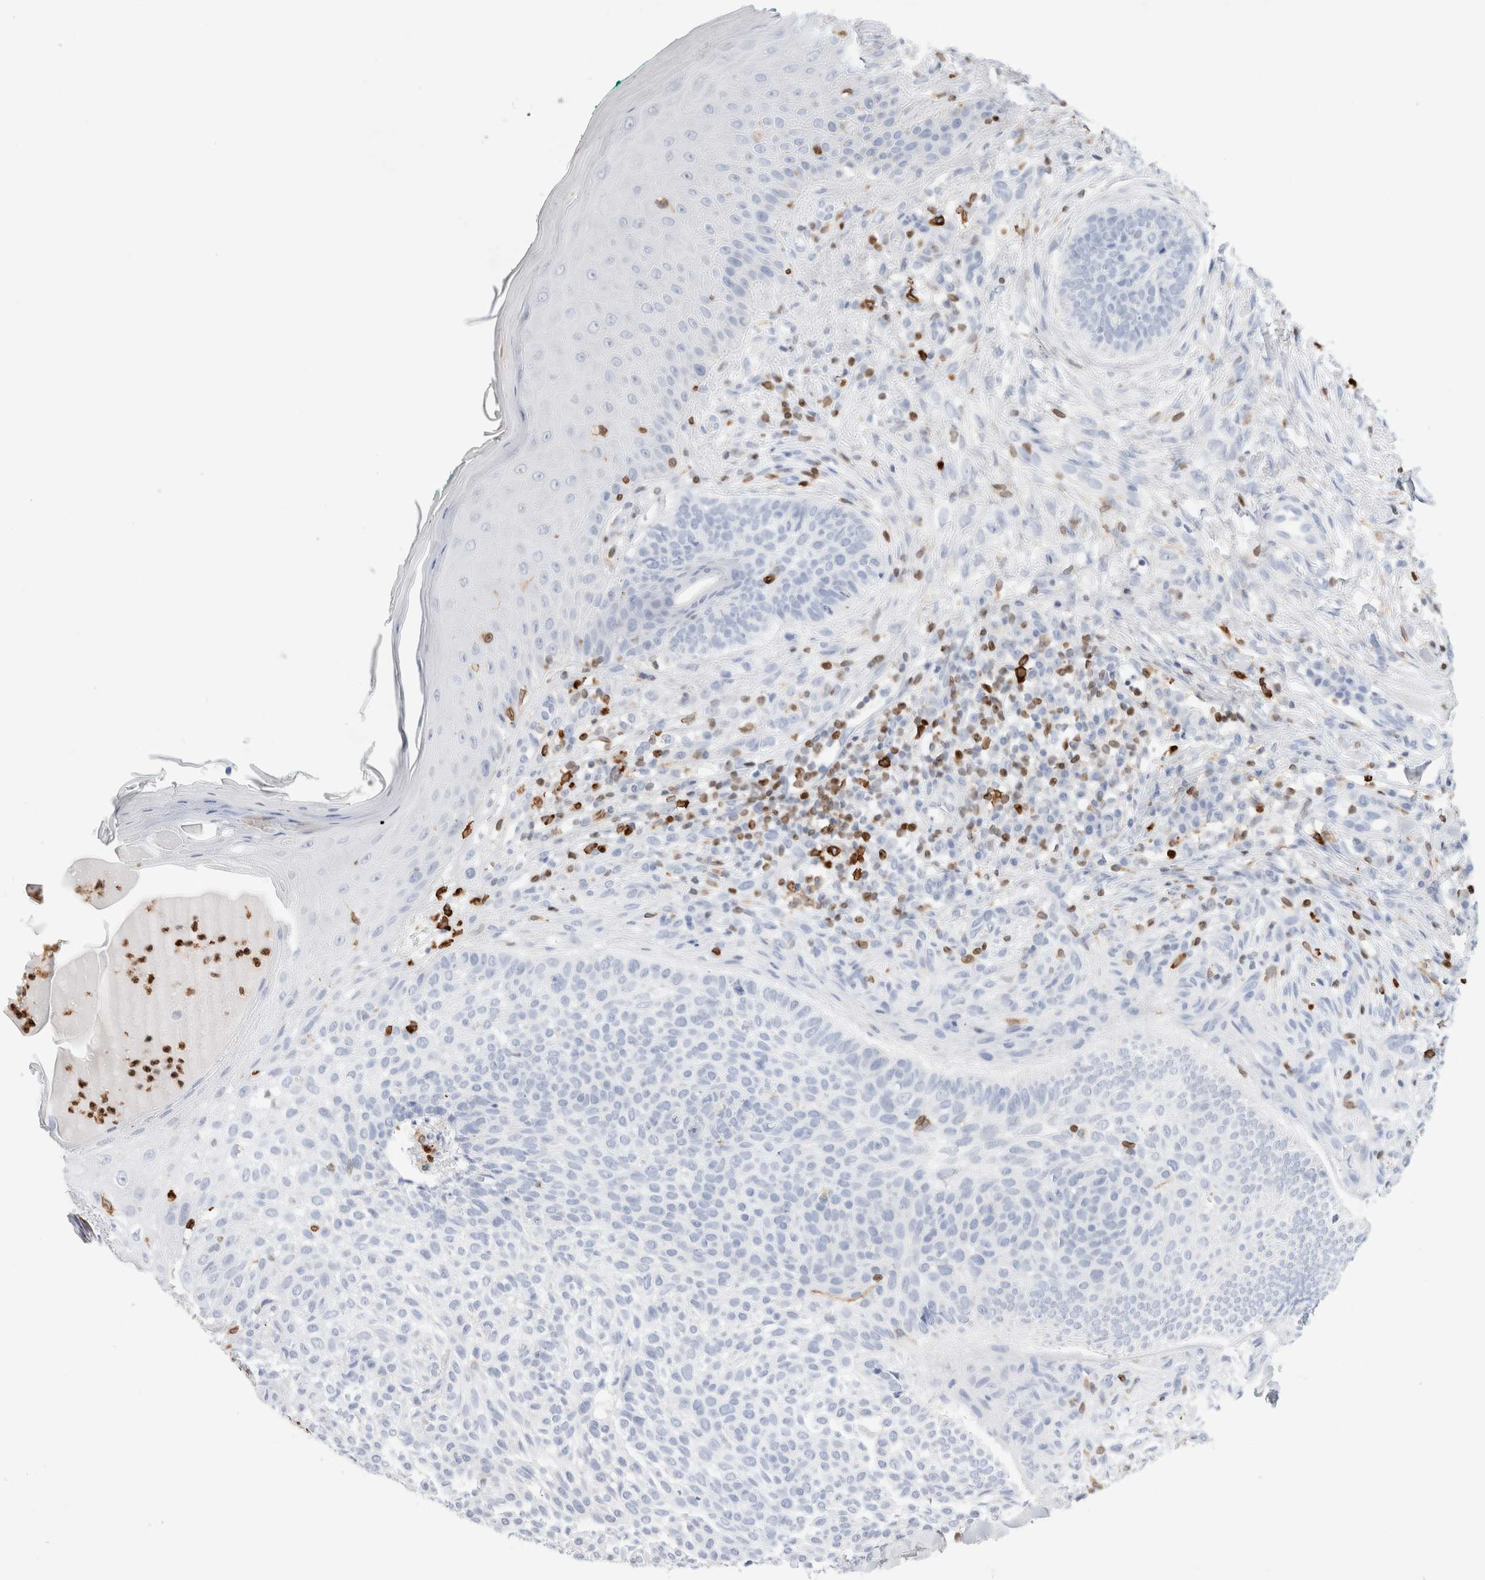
{"staining": {"intensity": "negative", "quantity": "none", "location": "none"}, "tissue": "skin cancer", "cell_type": "Tumor cells", "image_type": "cancer", "snomed": [{"axis": "morphology", "description": "Normal tissue, NOS"}, {"axis": "morphology", "description": "Basal cell carcinoma"}, {"axis": "topography", "description": "Skin"}], "caption": "Immunohistochemical staining of human skin cancer (basal cell carcinoma) demonstrates no significant expression in tumor cells.", "gene": "ALOX5AP", "patient": {"sex": "male", "age": 67}}